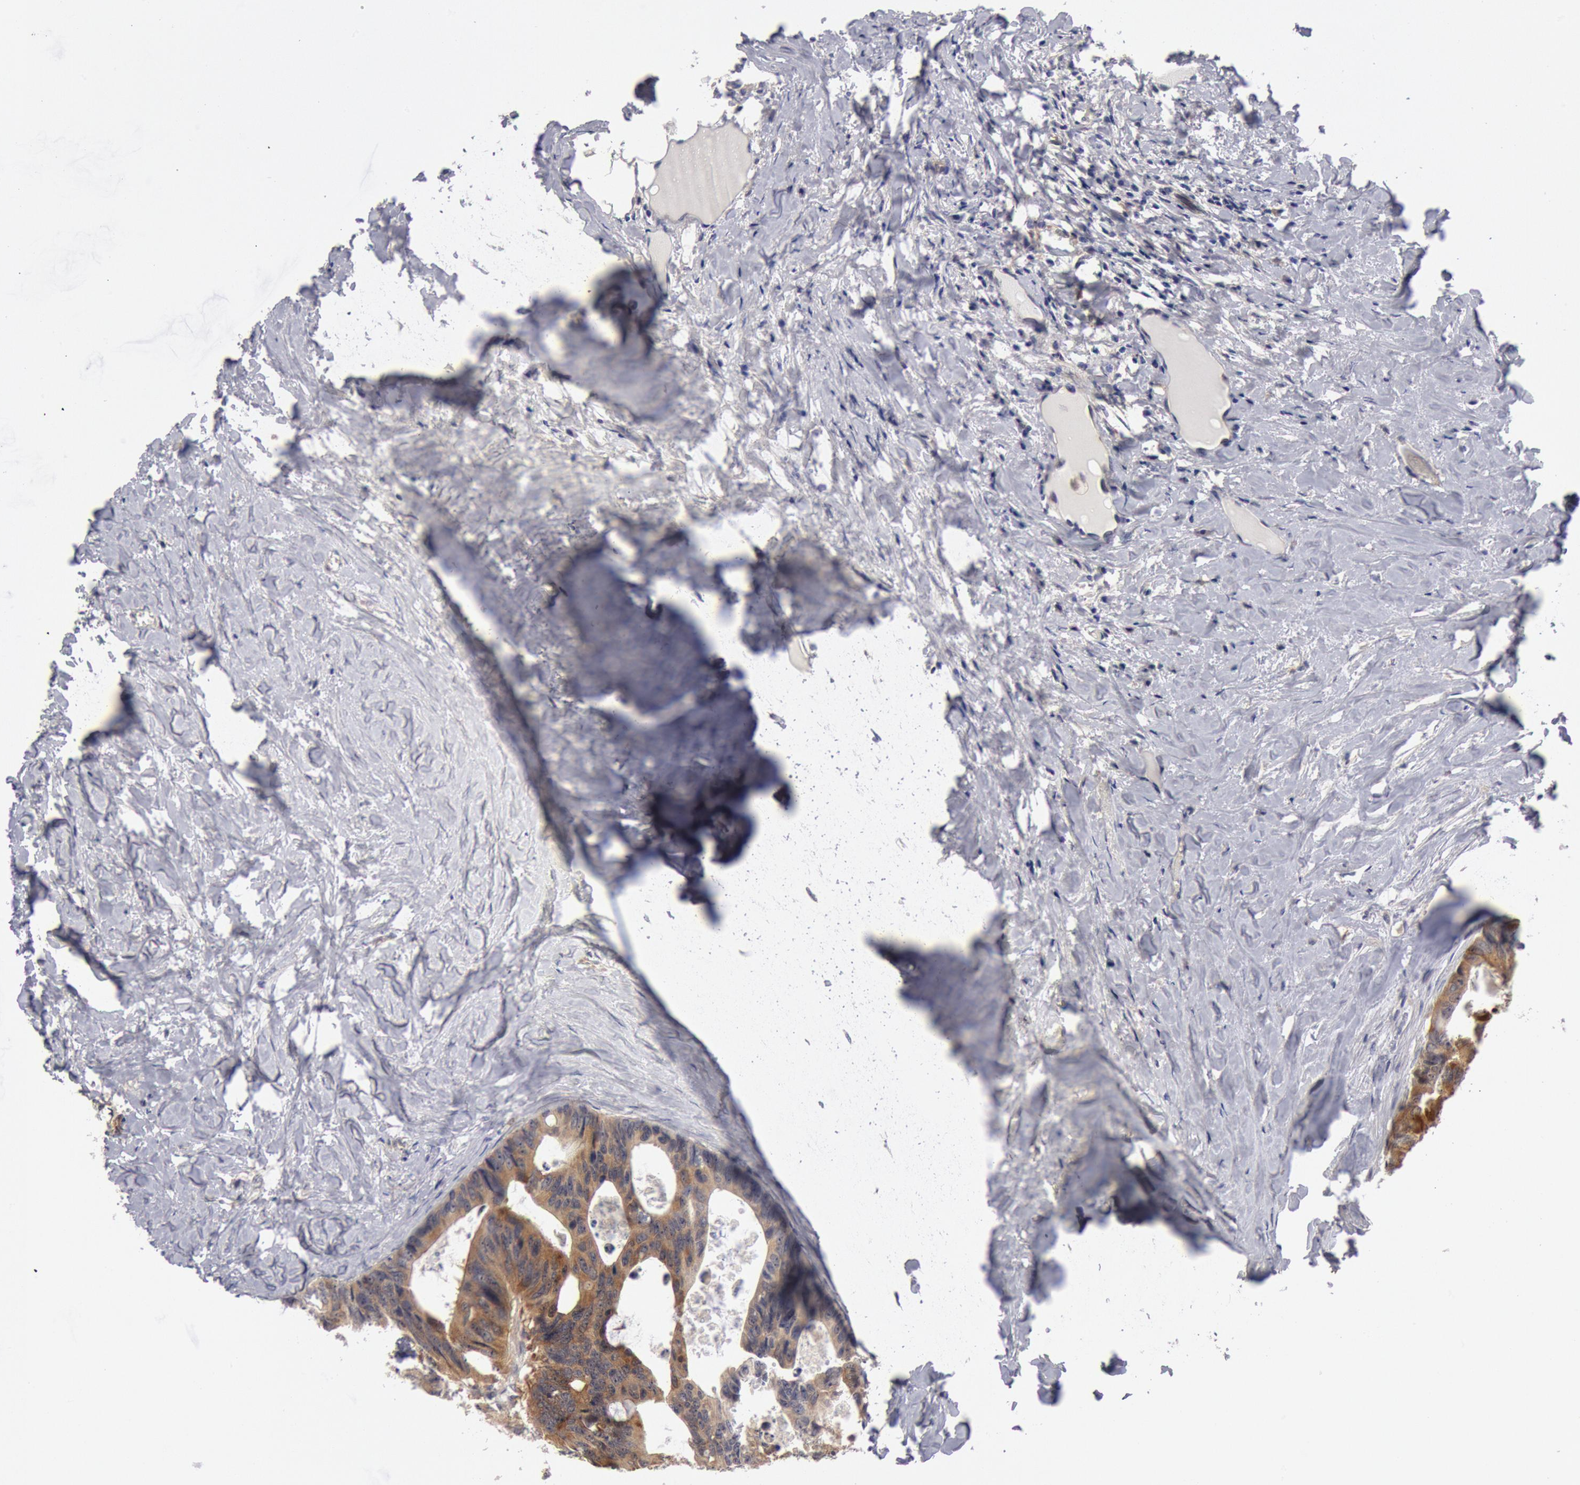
{"staining": {"intensity": "moderate", "quantity": ">75%", "location": "cytoplasmic/membranous"}, "tissue": "colorectal cancer", "cell_type": "Tumor cells", "image_type": "cancer", "snomed": [{"axis": "morphology", "description": "Adenocarcinoma, NOS"}, {"axis": "topography", "description": "Colon"}], "caption": "IHC of colorectal adenocarcinoma displays medium levels of moderate cytoplasmic/membranous expression in approximately >75% of tumor cells.", "gene": "DNAJA1", "patient": {"sex": "female", "age": 55}}